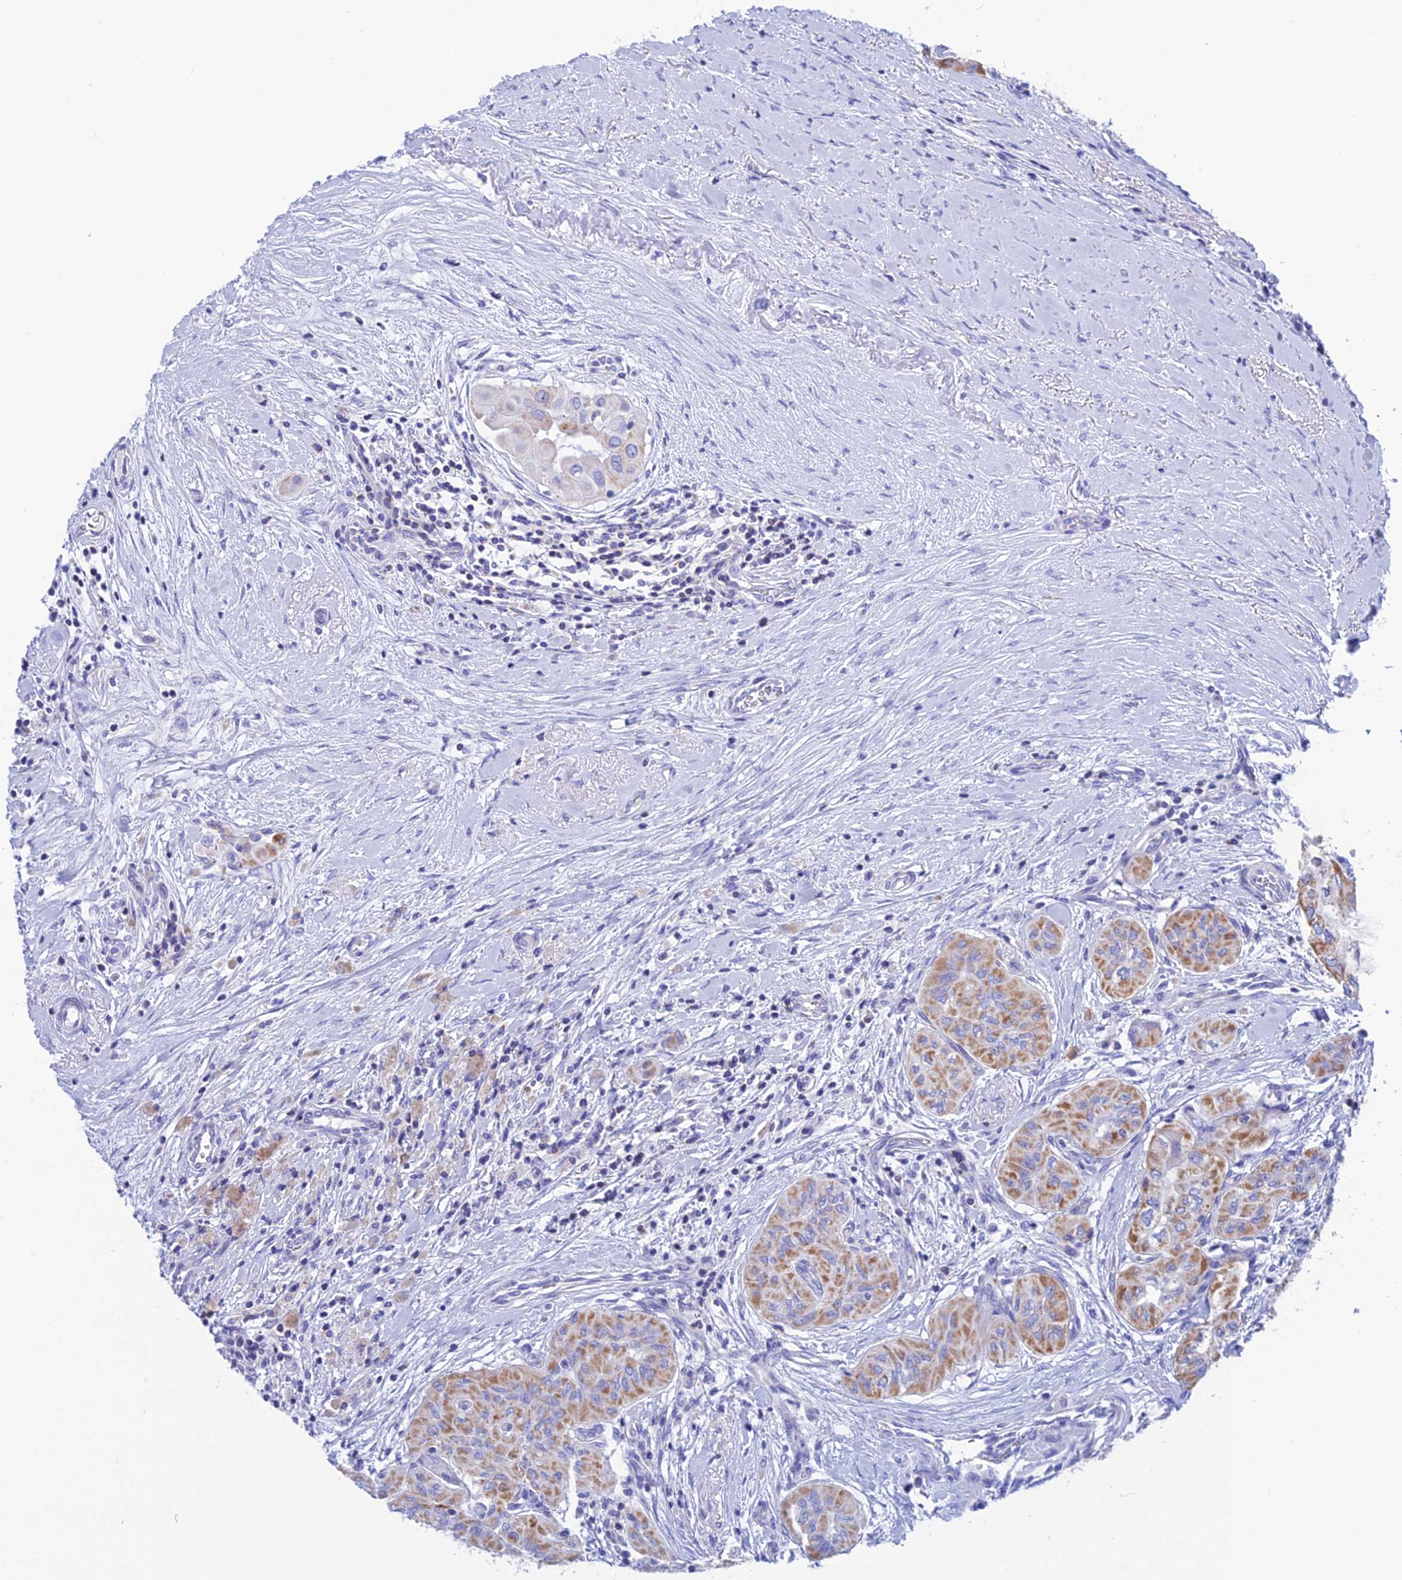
{"staining": {"intensity": "moderate", "quantity": ">75%", "location": "cytoplasmic/membranous"}, "tissue": "thyroid cancer", "cell_type": "Tumor cells", "image_type": "cancer", "snomed": [{"axis": "morphology", "description": "Papillary adenocarcinoma, NOS"}, {"axis": "topography", "description": "Thyroid gland"}], "caption": "Protein staining of thyroid cancer (papillary adenocarcinoma) tissue demonstrates moderate cytoplasmic/membranous expression in about >75% of tumor cells.", "gene": "NXPE4", "patient": {"sex": "female", "age": 59}}